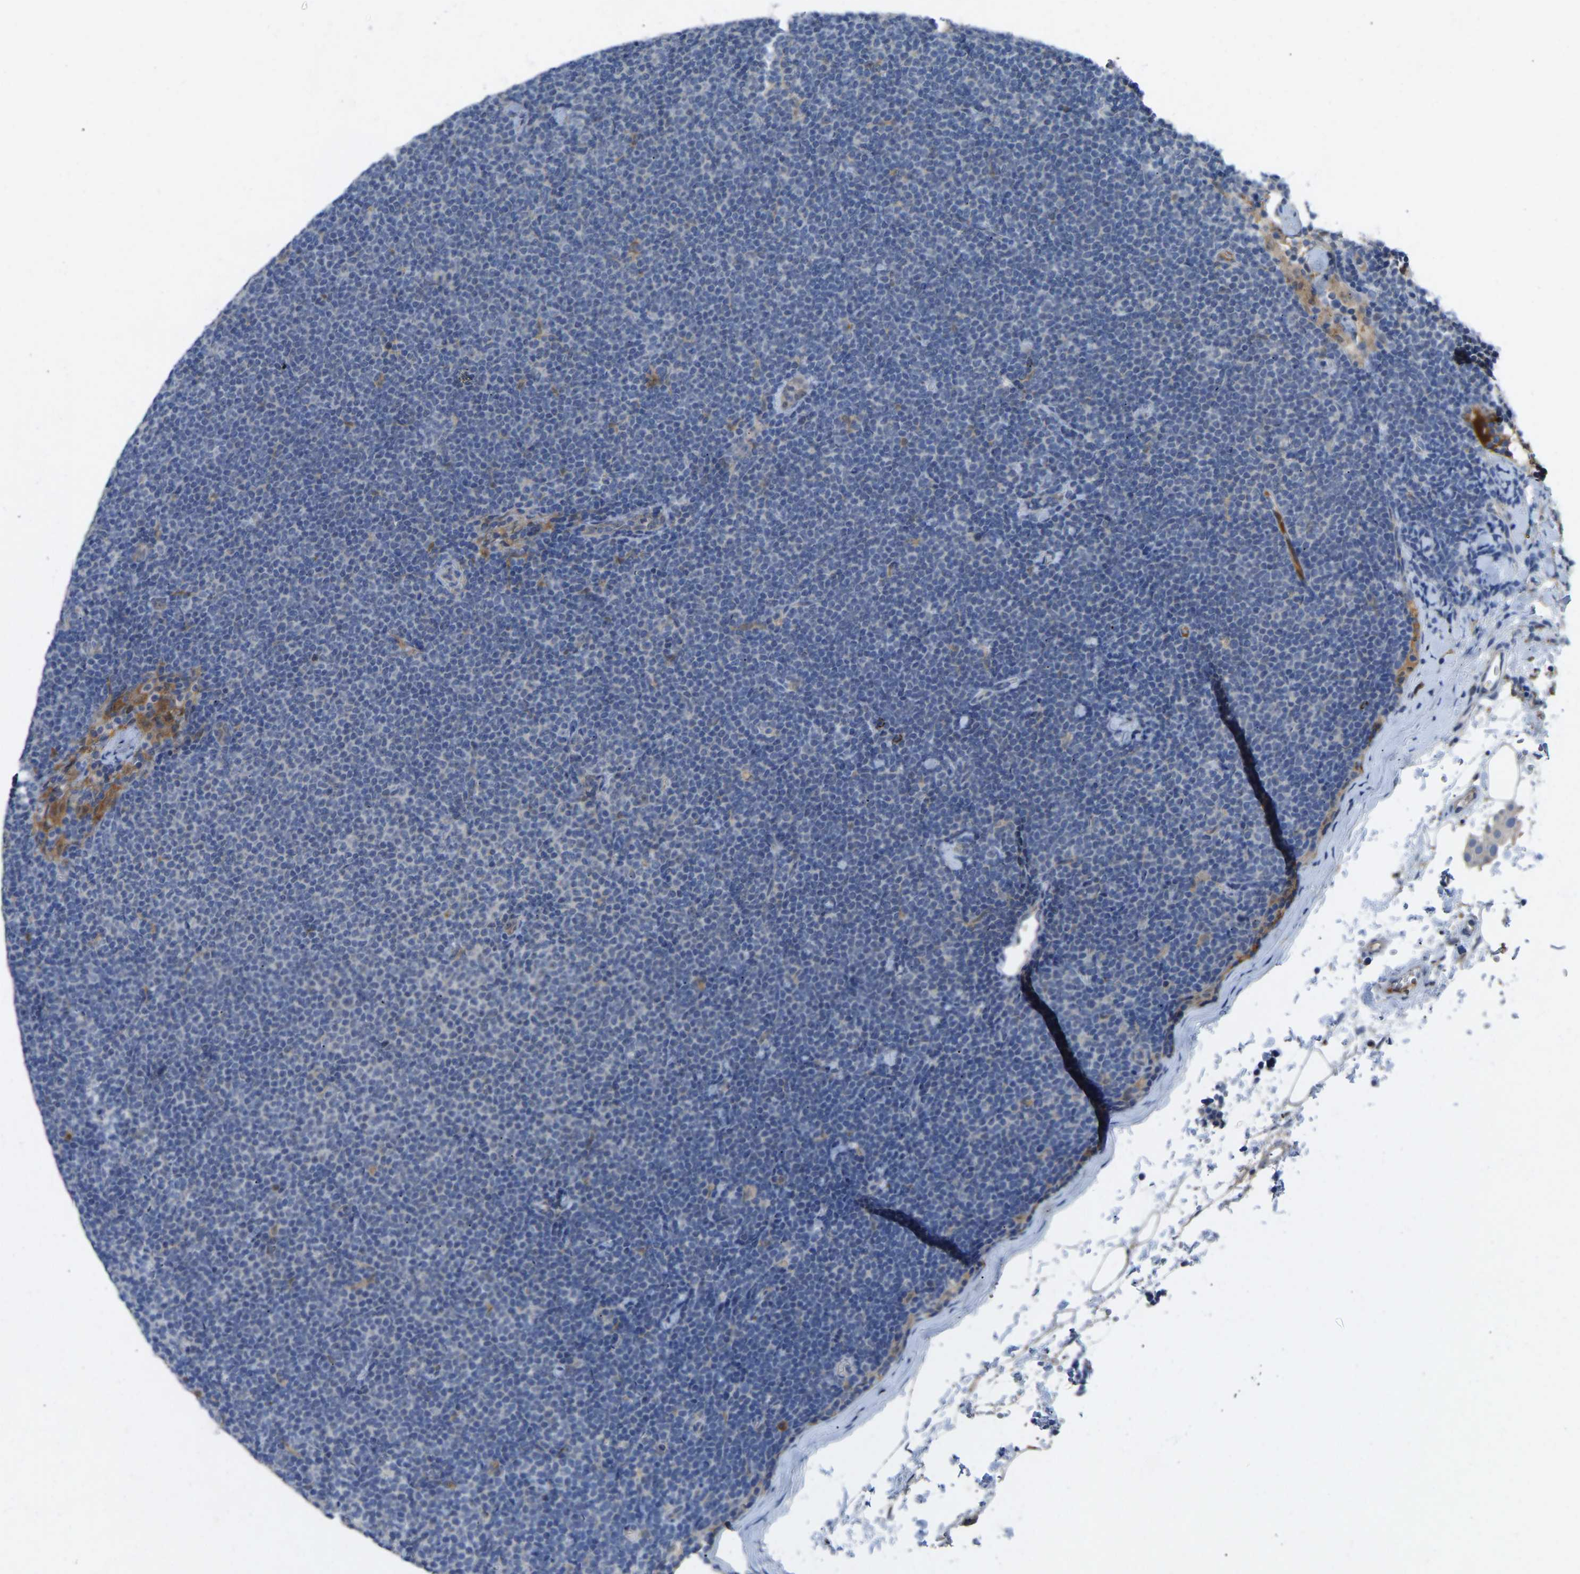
{"staining": {"intensity": "negative", "quantity": "none", "location": "none"}, "tissue": "lymphoma", "cell_type": "Tumor cells", "image_type": "cancer", "snomed": [{"axis": "morphology", "description": "Malignant lymphoma, non-Hodgkin's type, Low grade"}, {"axis": "topography", "description": "Lymph node"}], "caption": "The image shows no staining of tumor cells in lymphoma.", "gene": "FHIT", "patient": {"sex": "female", "age": 53}}